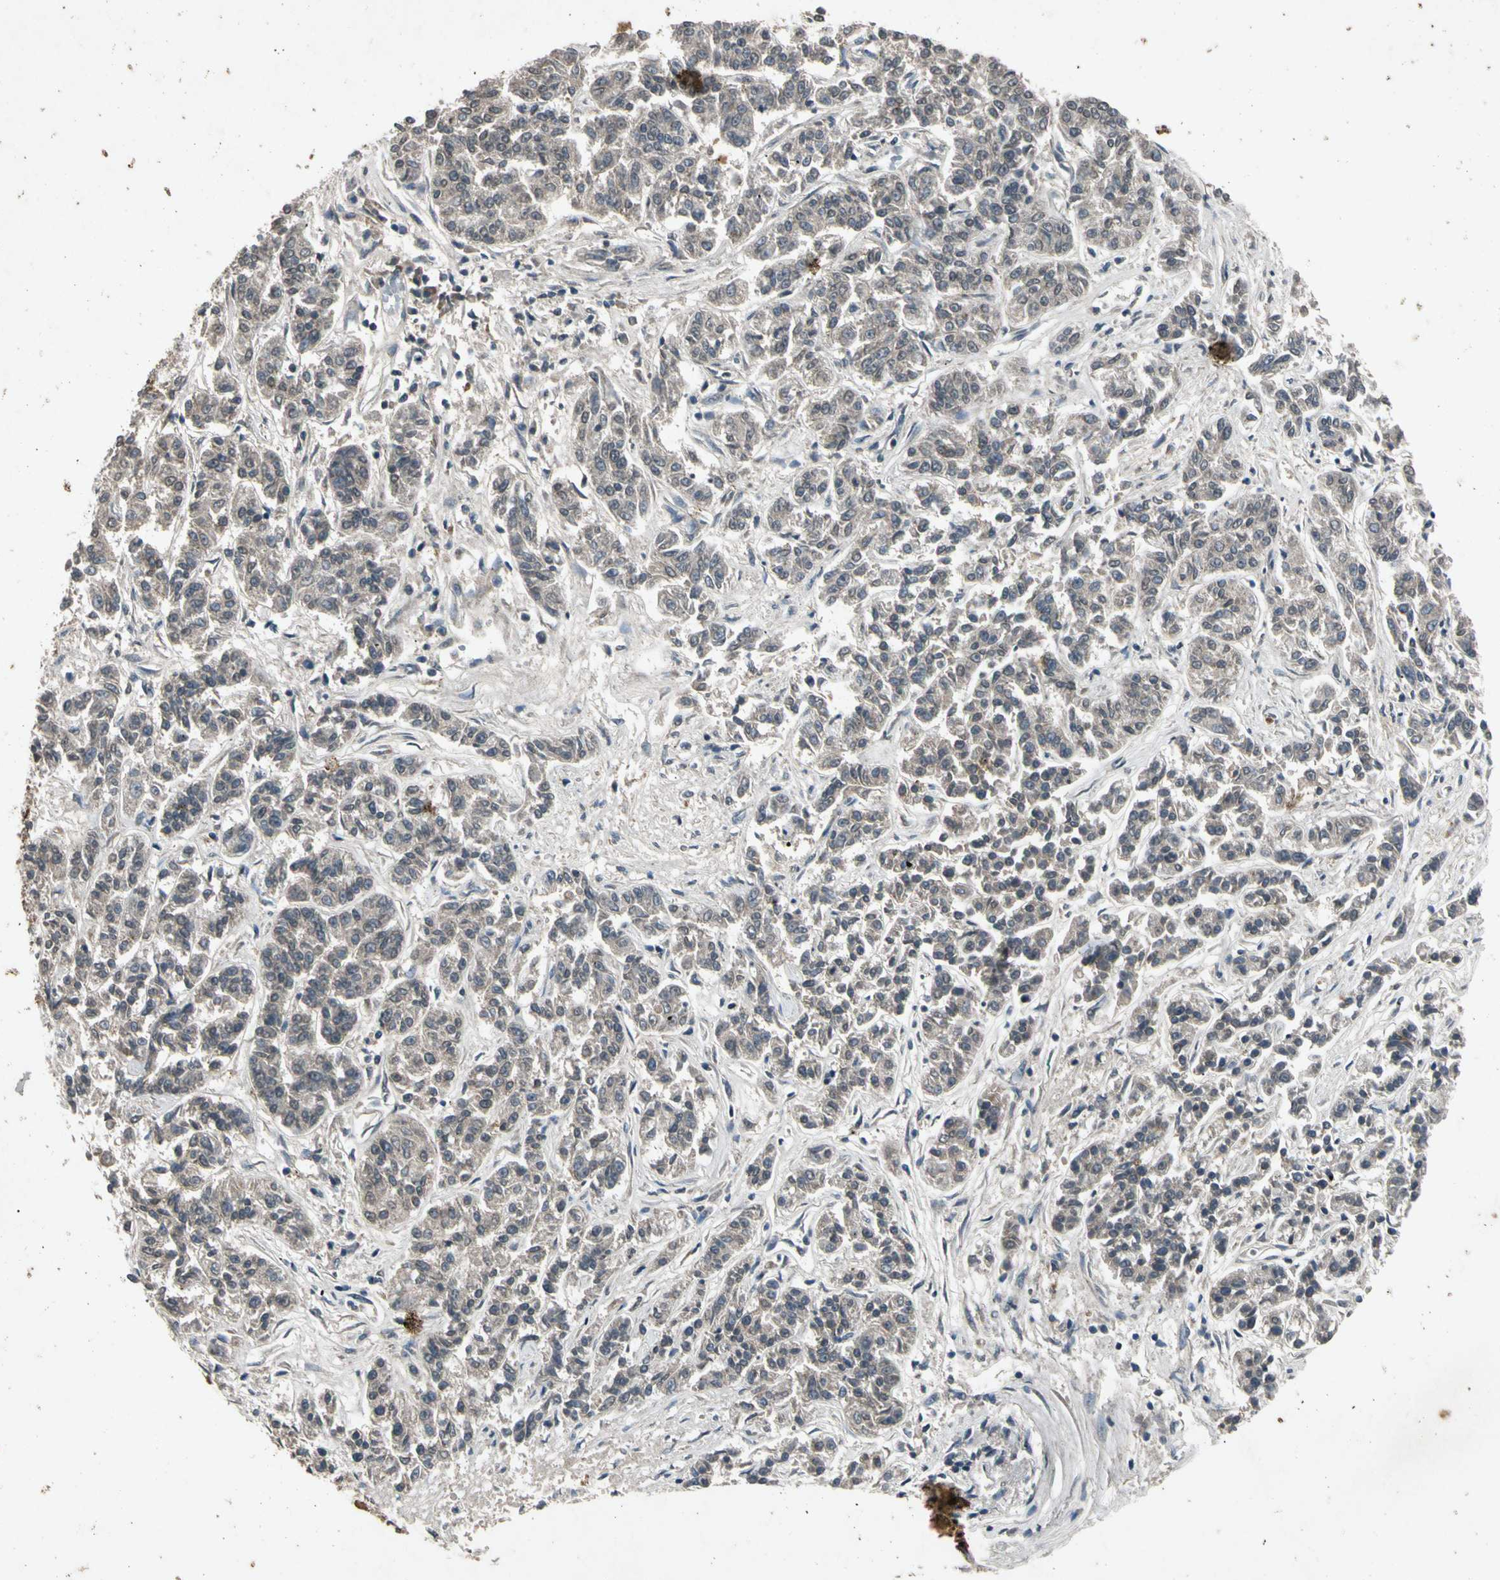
{"staining": {"intensity": "weak", "quantity": "25%-75%", "location": "cytoplasmic/membranous"}, "tissue": "lung cancer", "cell_type": "Tumor cells", "image_type": "cancer", "snomed": [{"axis": "morphology", "description": "Adenocarcinoma, NOS"}, {"axis": "topography", "description": "Lung"}], "caption": "Tumor cells display low levels of weak cytoplasmic/membranous expression in about 25%-75% of cells in lung cancer (adenocarcinoma). The protein of interest is stained brown, and the nuclei are stained in blue (DAB IHC with brightfield microscopy, high magnification).", "gene": "GPLD1", "patient": {"sex": "male", "age": 84}}